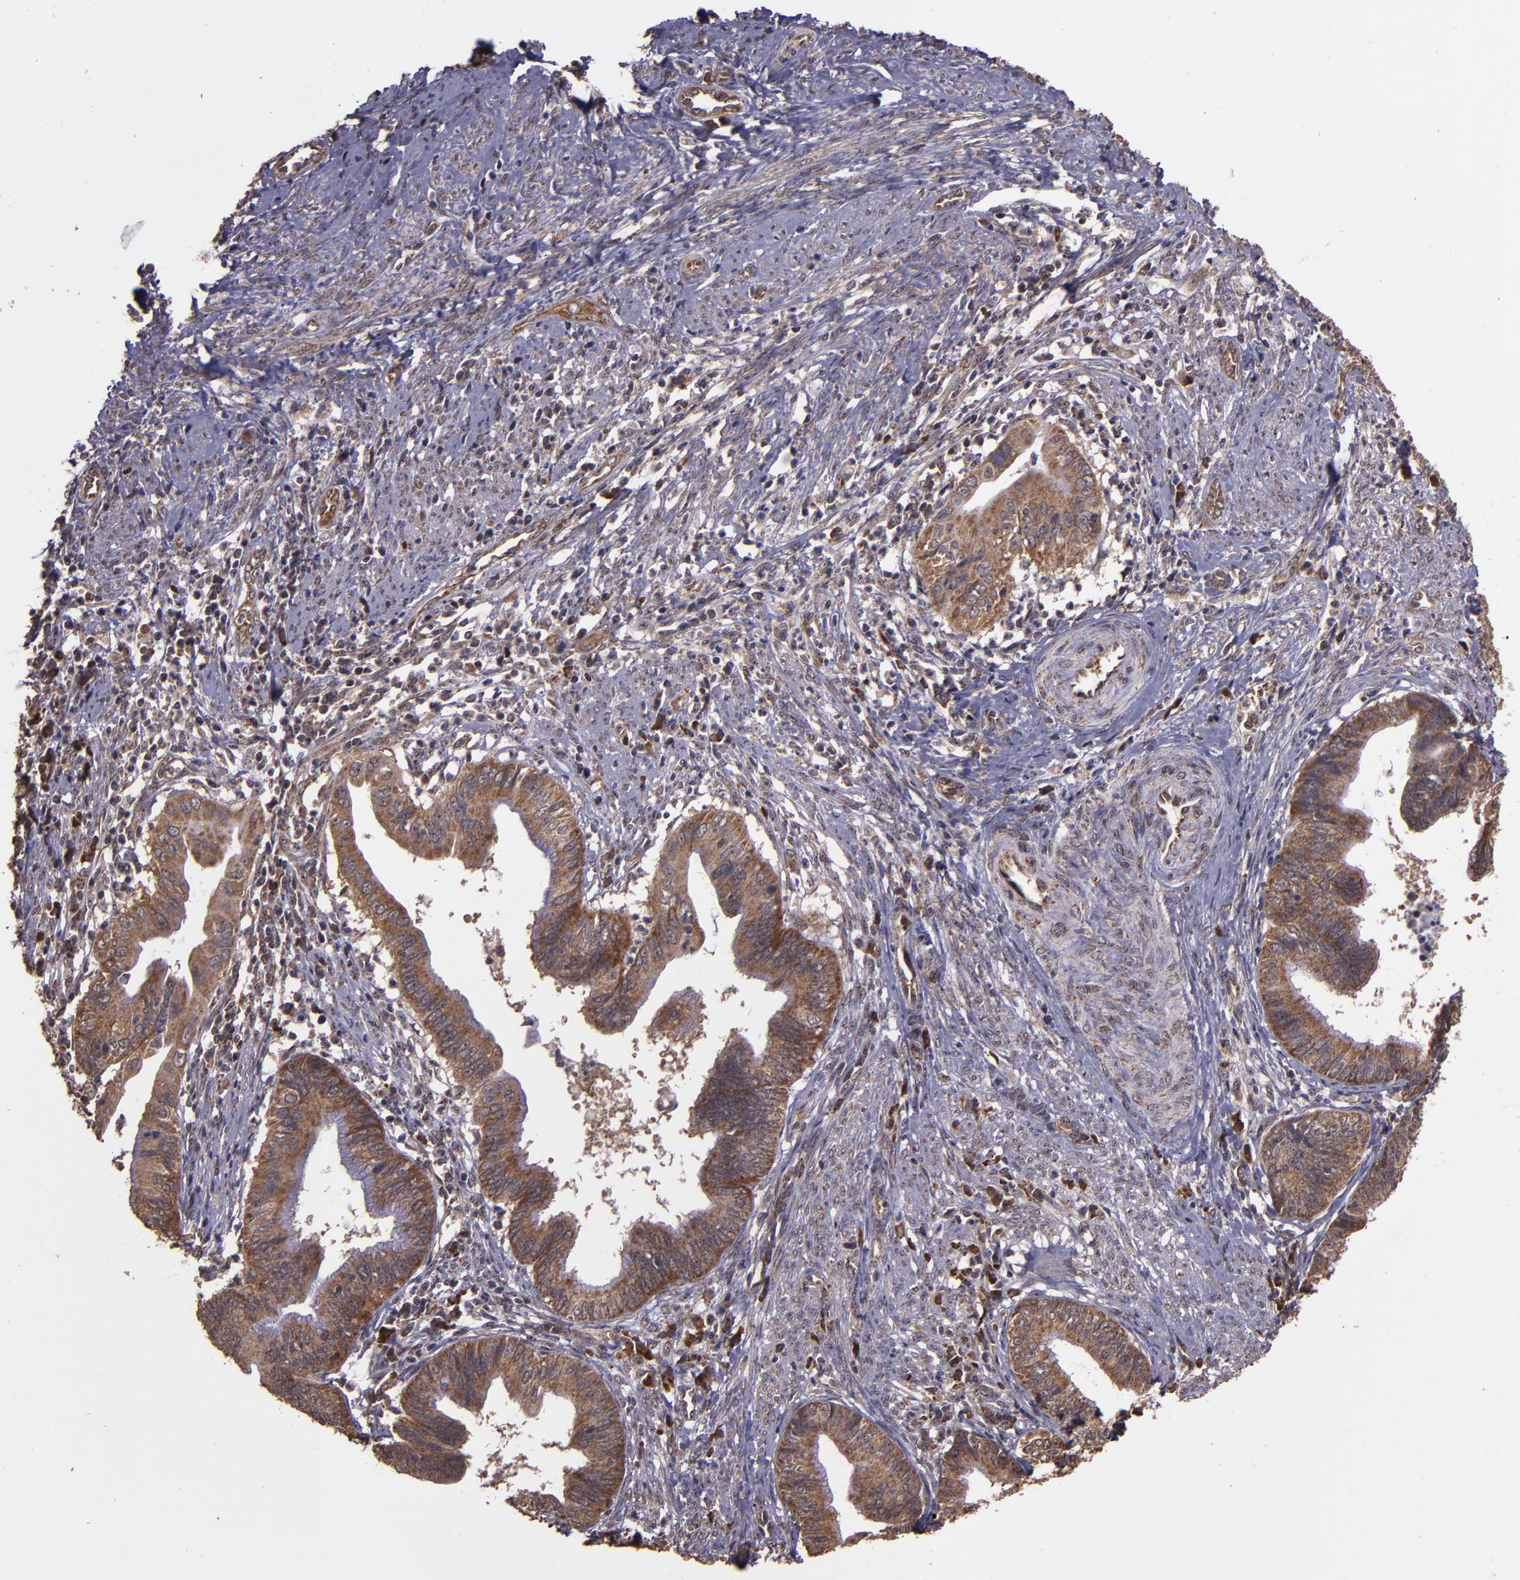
{"staining": {"intensity": "strong", "quantity": ">75%", "location": "cytoplasmic/membranous"}, "tissue": "cervical cancer", "cell_type": "Tumor cells", "image_type": "cancer", "snomed": [{"axis": "morphology", "description": "Adenocarcinoma, NOS"}, {"axis": "topography", "description": "Cervix"}], "caption": "Immunohistochemistry image of cervical cancer stained for a protein (brown), which displays high levels of strong cytoplasmic/membranous positivity in approximately >75% of tumor cells.", "gene": "USP51", "patient": {"sex": "female", "age": 36}}